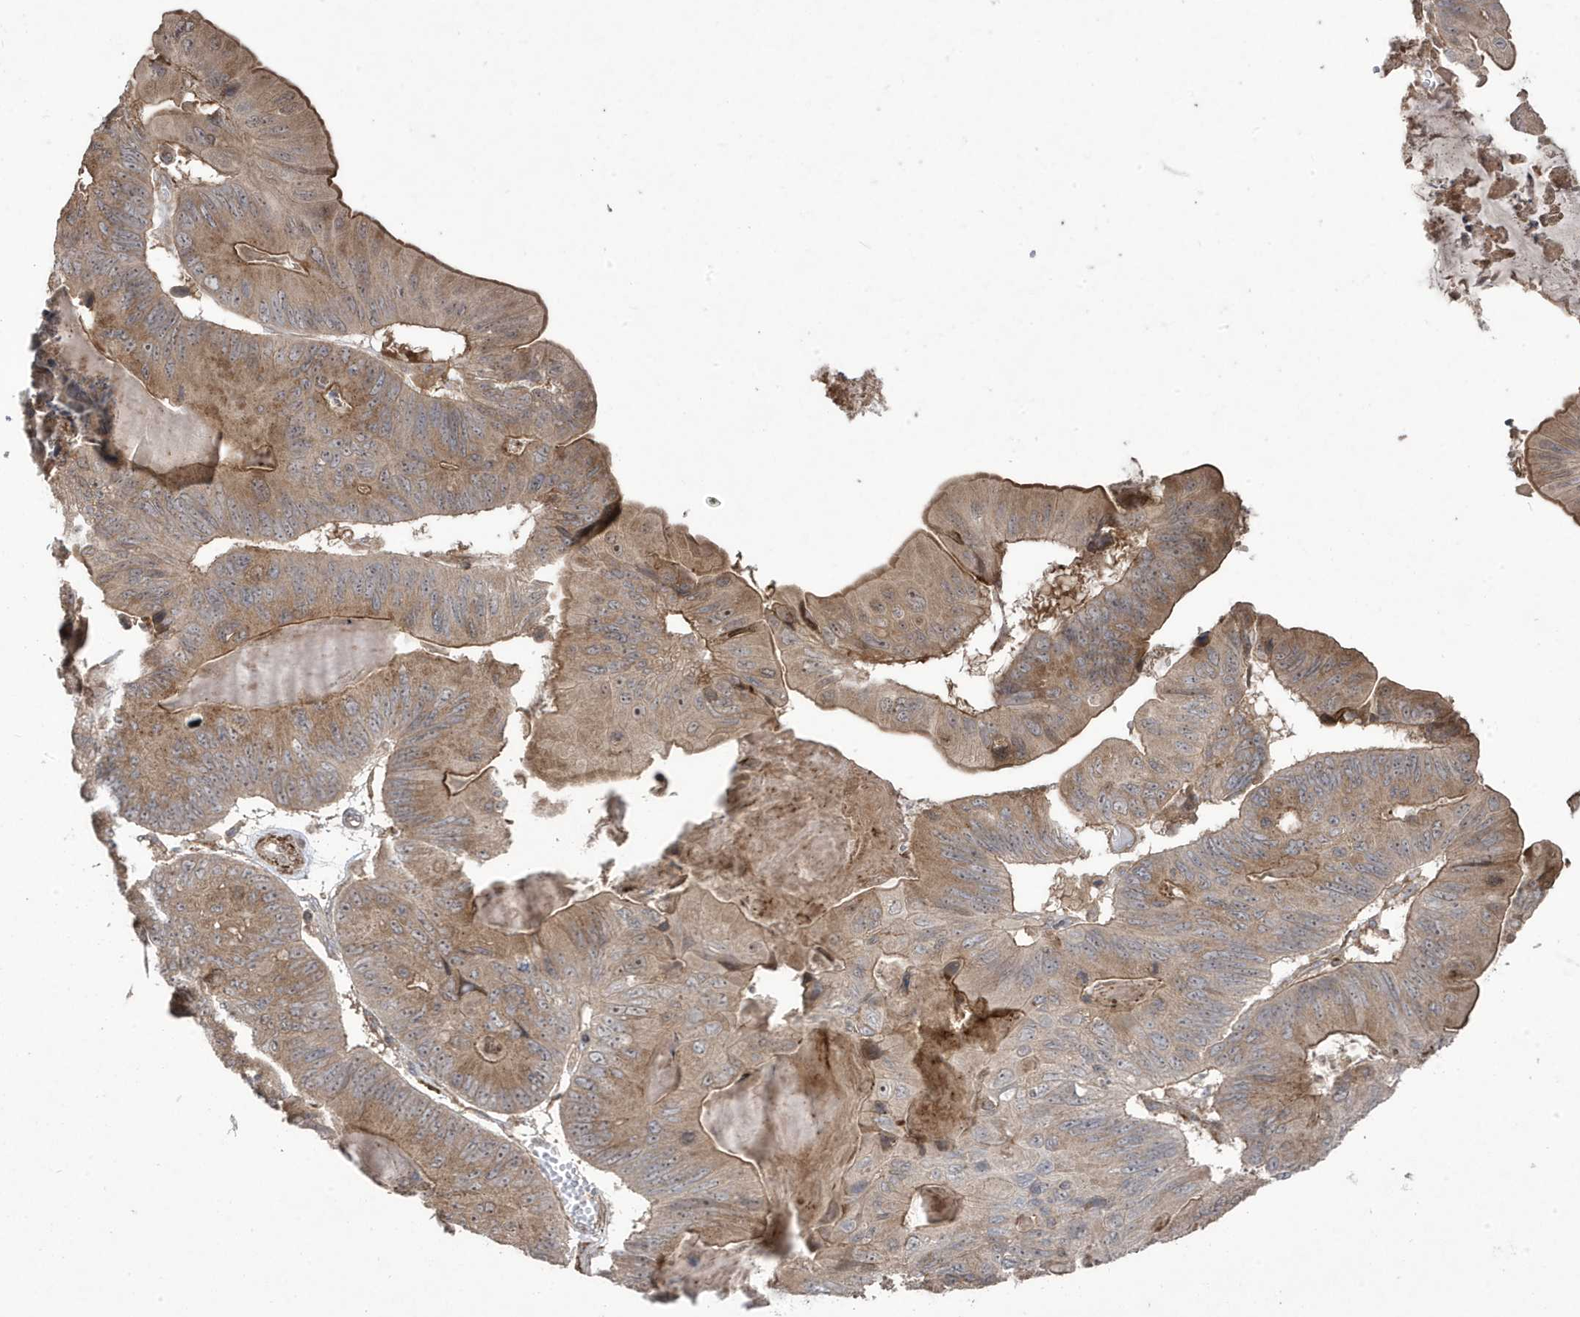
{"staining": {"intensity": "moderate", "quantity": "25%-75%", "location": "cytoplasmic/membranous"}, "tissue": "ovarian cancer", "cell_type": "Tumor cells", "image_type": "cancer", "snomed": [{"axis": "morphology", "description": "Cystadenocarcinoma, mucinous, NOS"}, {"axis": "topography", "description": "Ovary"}], "caption": "The photomicrograph reveals immunohistochemical staining of mucinous cystadenocarcinoma (ovarian). There is moderate cytoplasmic/membranous staining is seen in about 25%-75% of tumor cells. (Brightfield microscopy of DAB IHC at high magnification).", "gene": "CETN3", "patient": {"sex": "female", "age": 61}}